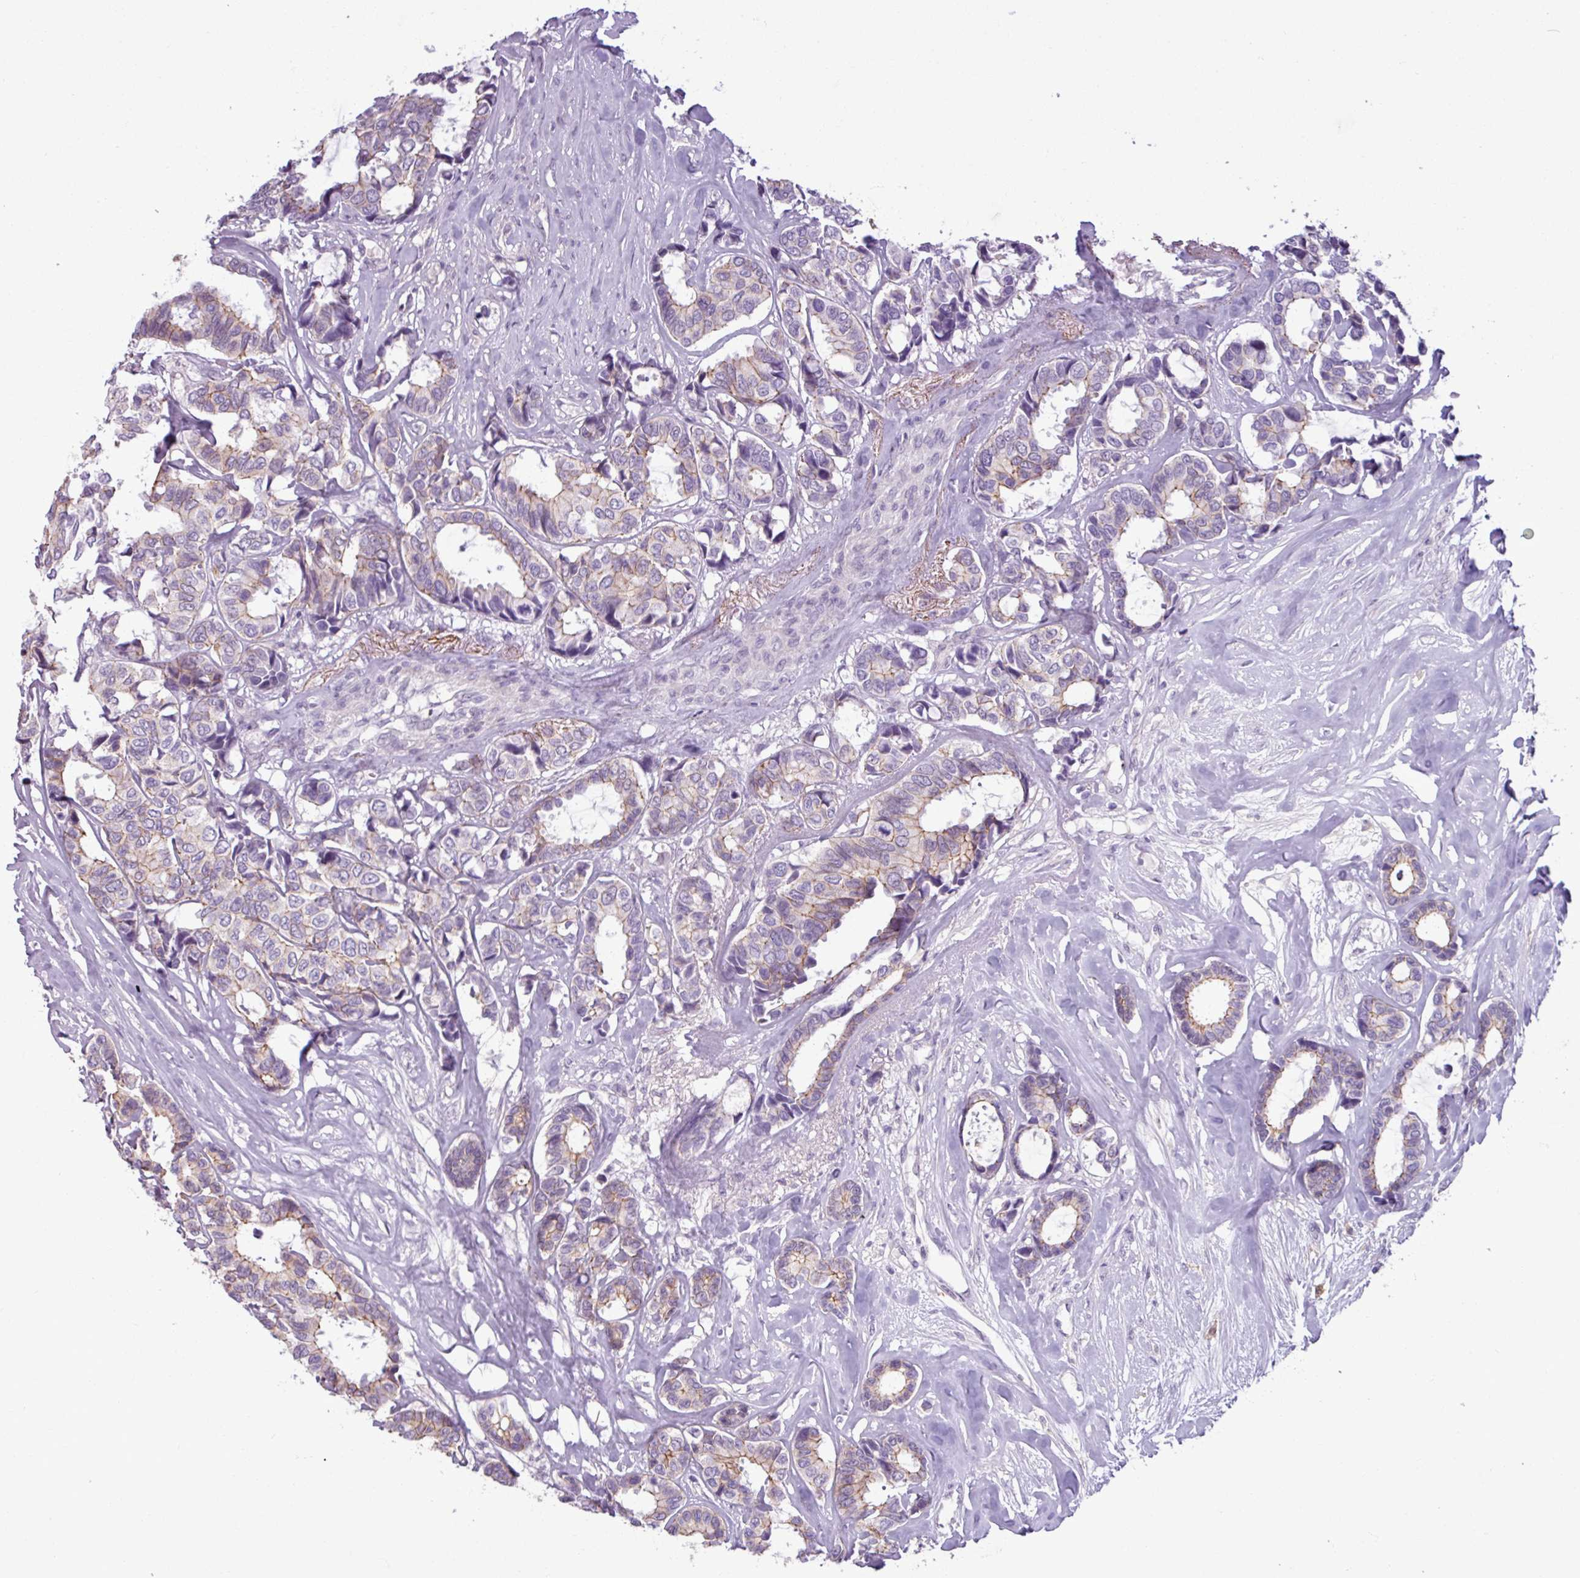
{"staining": {"intensity": "weak", "quantity": "25%-75%", "location": "cytoplasmic/membranous"}, "tissue": "breast cancer", "cell_type": "Tumor cells", "image_type": "cancer", "snomed": [{"axis": "morphology", "description": "Duct carcinoma"}, {"axis": "topography", "description": "Breast"}], "caption": "Human breast cancer (invasive ductal carcinoma) stained for a protein (brown) shows weak cytoplasmic/membranous positive positivity in approximately 25%-75% of tumor cells.", "gene": "PNMA6A", "patient": {"sex": "female", "age": 87}}